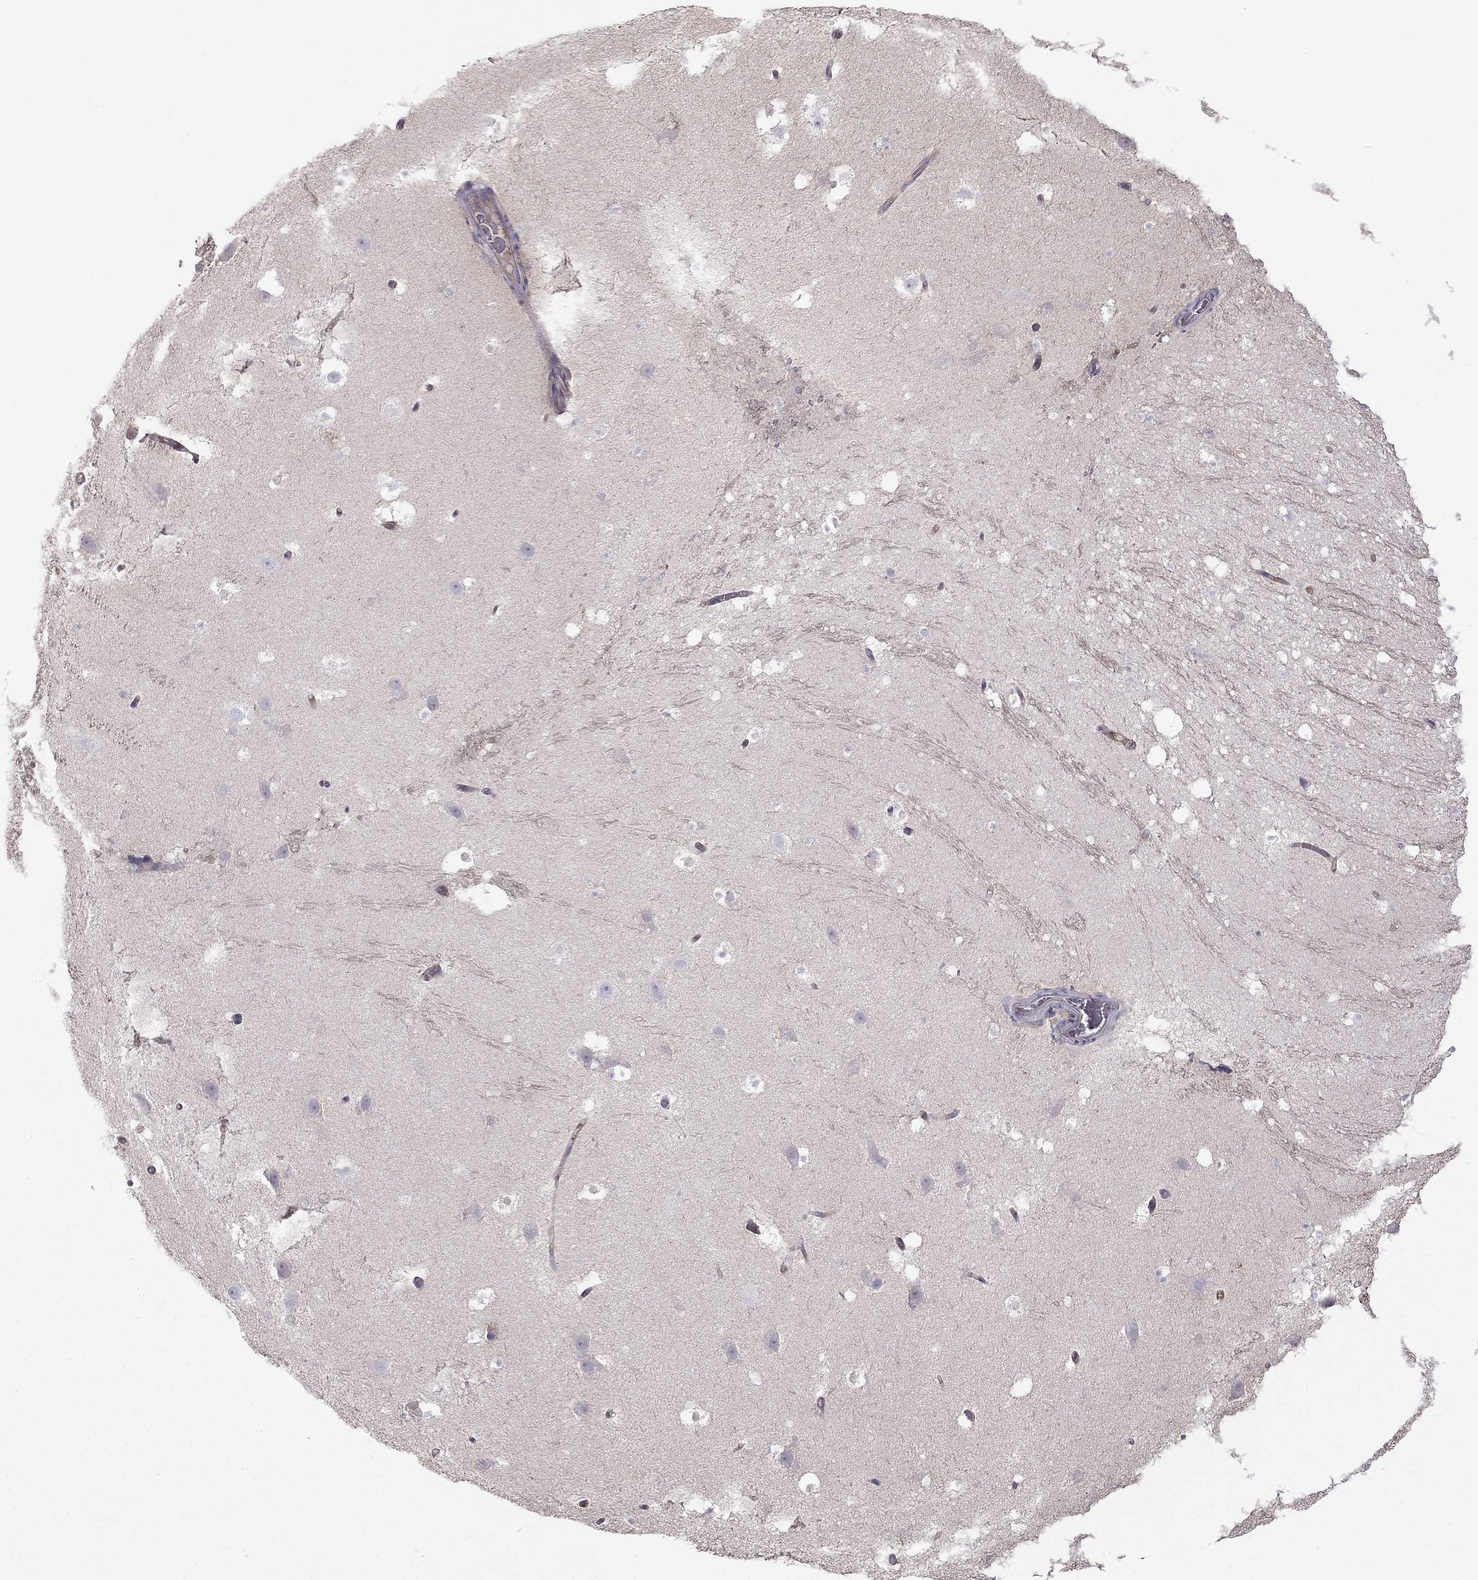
{"staining": {"intensity": "negative", "quantity": "none", "location": "none"}, "tissue": "hippocampus", "cell_type": "Glial cells", "image_type": "normal", "snomed": [{"axis": "morphology", "description": "Normal tissue, NOS"}, {"axis": "topography", "description": "Hippocampus"}], "caption": "The image reveals no significant positivity in glial cells of hippocampus.", "gene": "EIF4E3", "patient": {"sex": "male", "age": 26}}